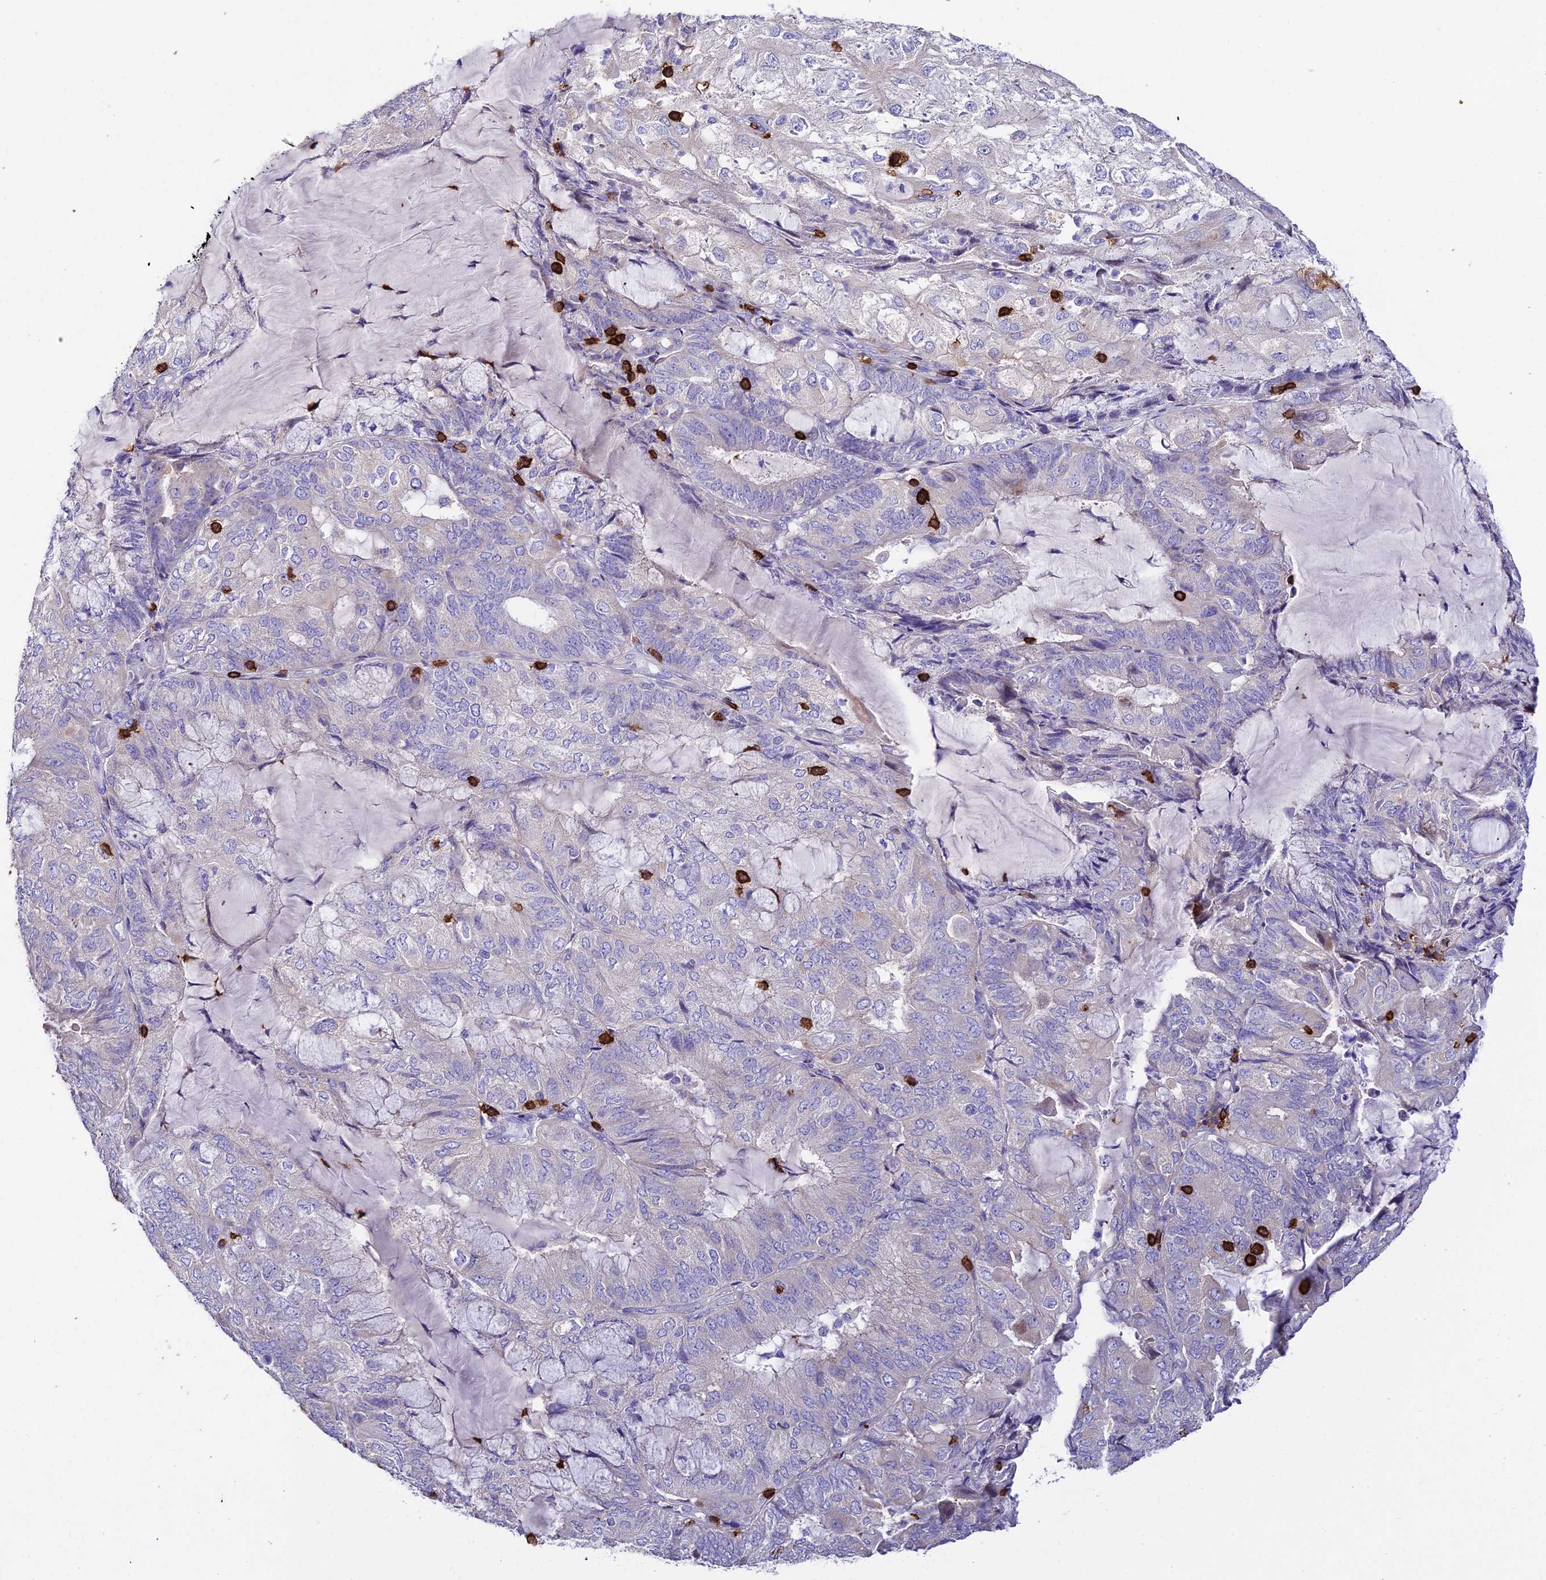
{"staining": {"intensity": "negative", "quantity": "none", "location": "none"}, "tissue": "endometrial cancer", "cell_type": "Tumor cells", "image_type": "cancer", "snomed": [{"axis": "morphology", "description": "Adenocarcinoma, NOS"}, {"axis": "topography", "description": "Endometrium"}], "caption": "Immunohistochemical staining of adenocarcinoma (endometrial) demonstrates no significant staining in tumor cells.", "gene": "PTPRCAP", "patient": {"sex": "female", "age": 81}}